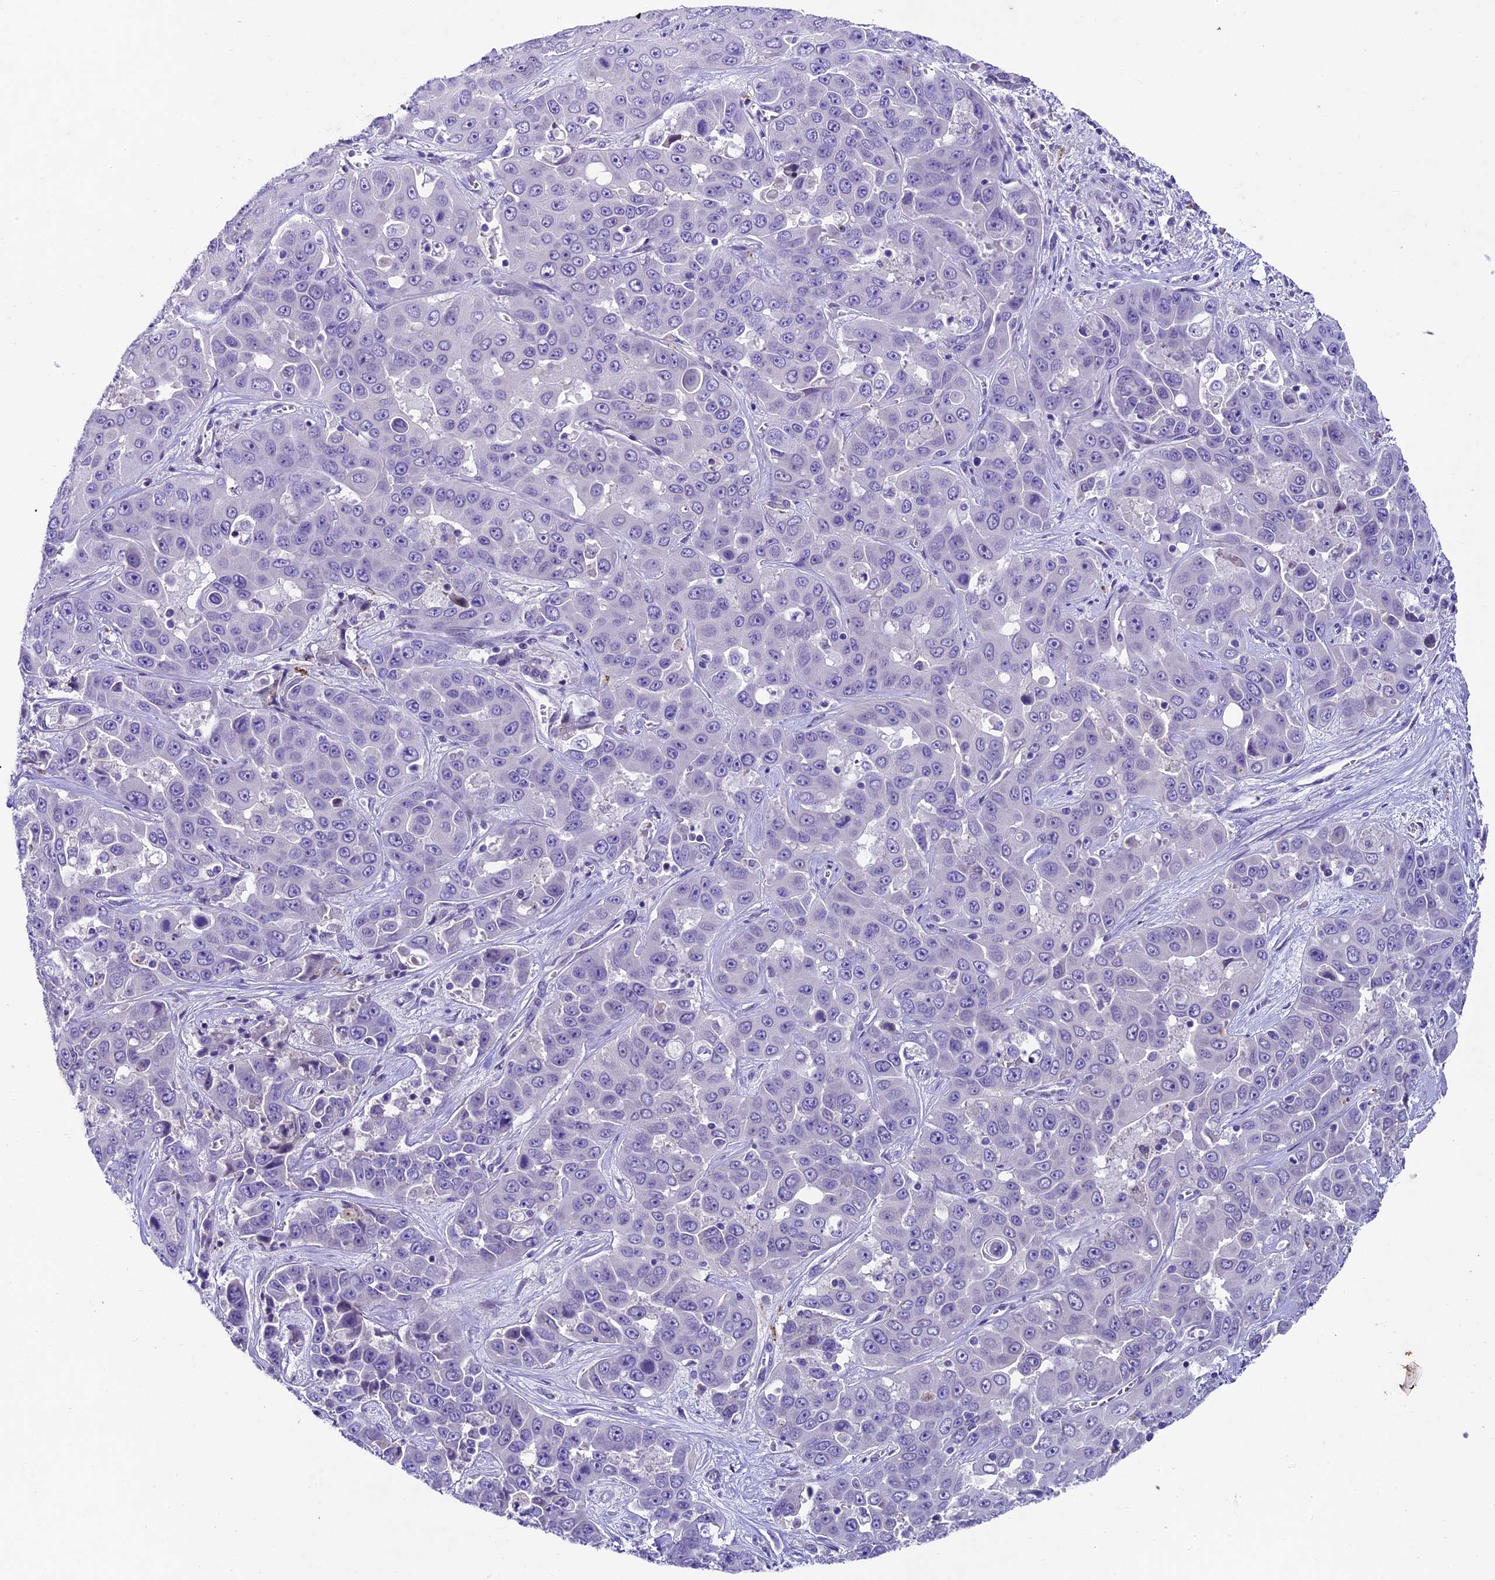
{"staining": {"intensity": "negative", "quantity": "none", "location": "none"}, "tissue": "liver cancer", "cell_type": "Tumor cells", "image_type": "cancer", "snomed": [{"axis": "morphology", "description": "Cholangiocarcinoma"}, {"axis": "topography", "description": "Liver"}], "caption": "Immunohistochemical staining of cholangiocarcinoma (liver) displays no significant expression in tumor cells. (DAB (3,3'-diaminobenzidine) immunohistochemistry visualized using brightfield microscopy, high magnification).", "gene": "IFT140", "patient": {"sex": "female", "age": 52}}